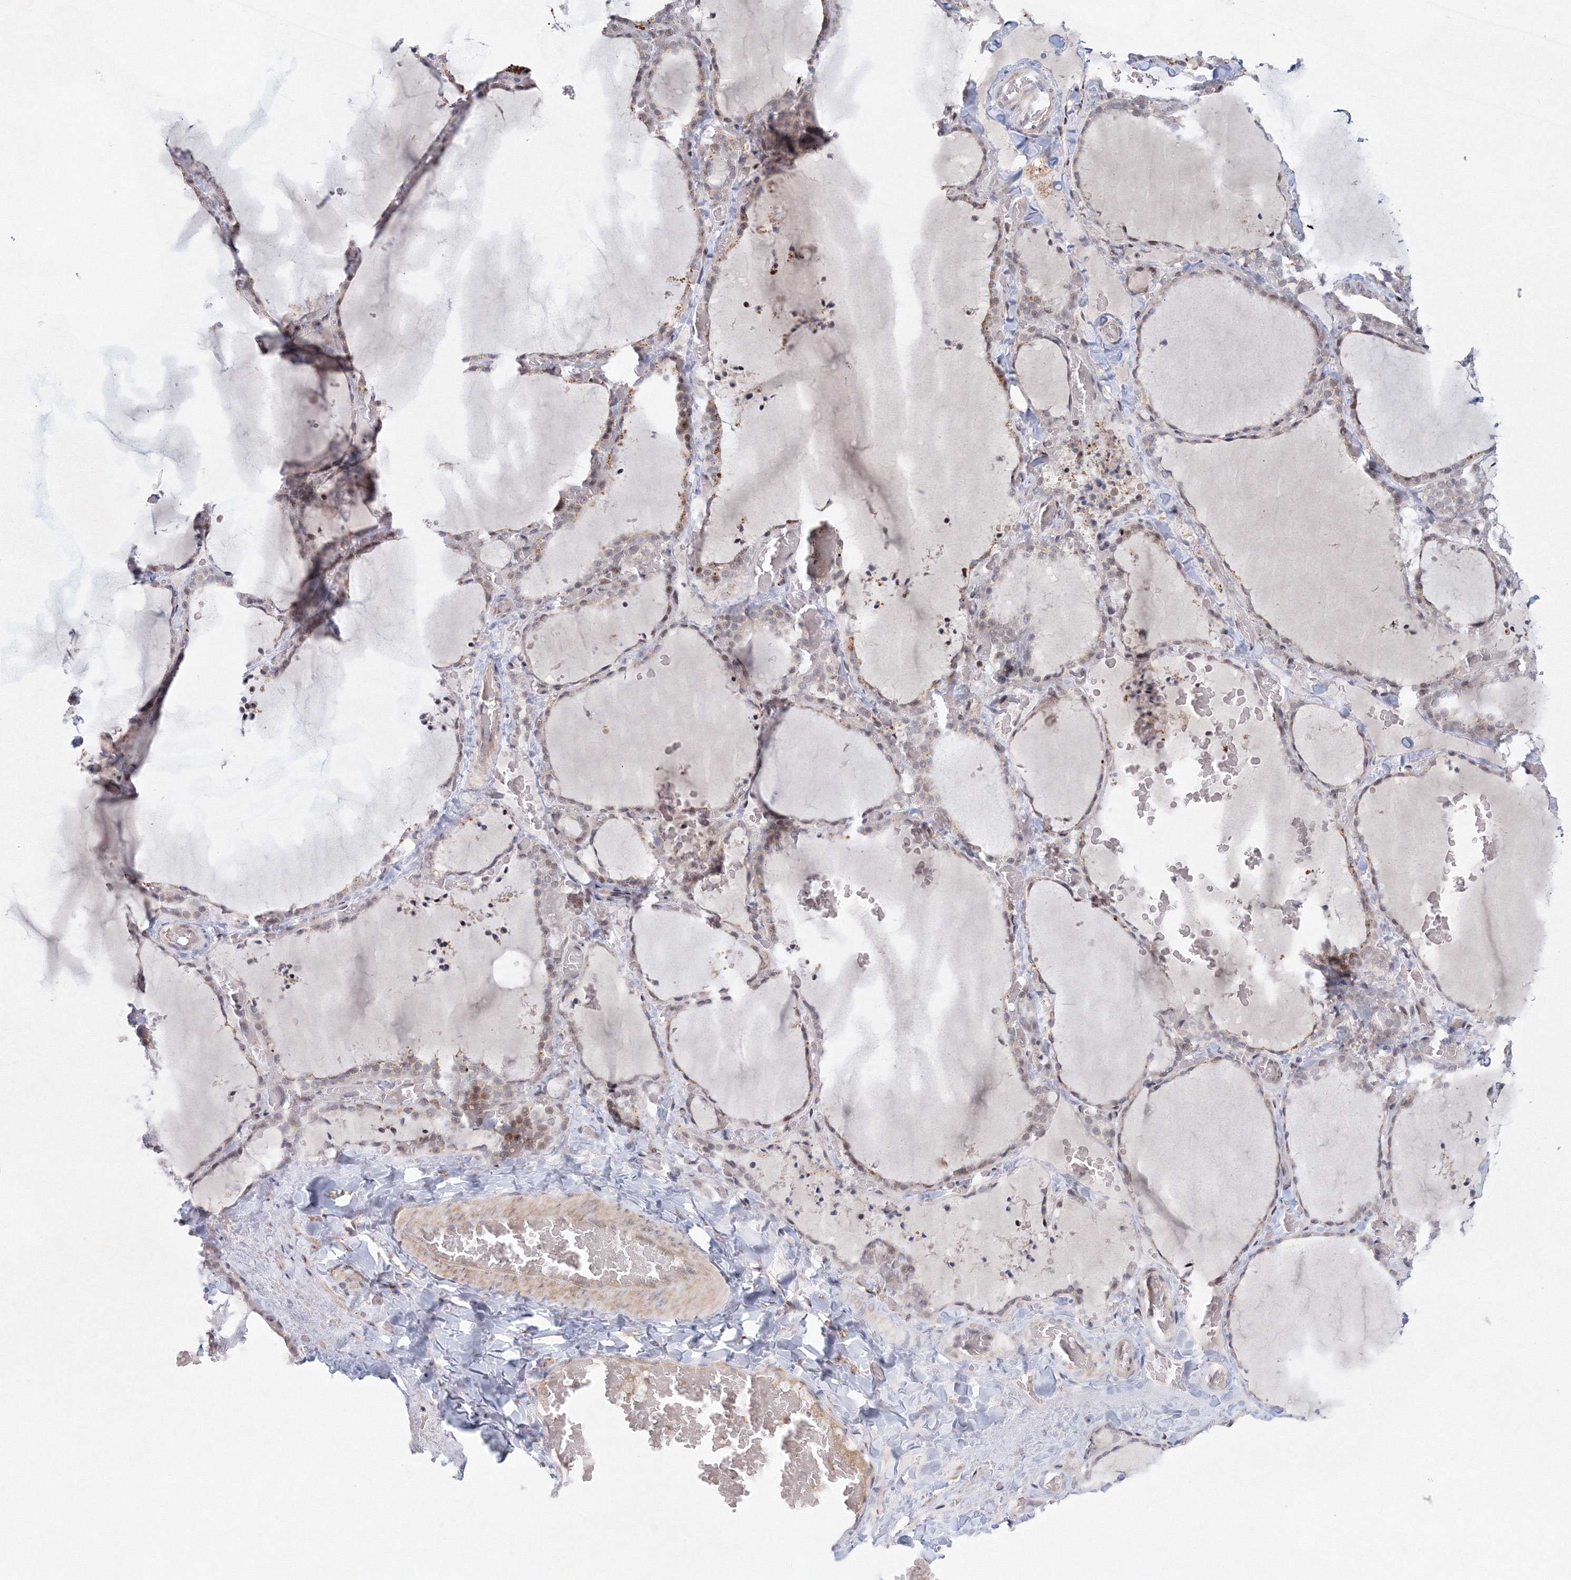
{"staining": {"intensity": "moderate", "quantity": "25%-75%", "location": "cytoplasmic/membranous,nuclear"}, "tissue": "thyroid gland", "cell_type": "Glandular cells", "image_type": "normal", "snomed": [{"axis": "morphology", "description": "Normal tissue, NOS"}, {"axis": "topography", "description": "Thyroid gland"}], "caption": "Immunohistochemistry (IHC) (DAB (3,3'-diaminobenzidine)) staining of benign human thyroid gland reveals moderate cytoplasmic/membranous,nuclear protein positivity in about 25%-75% of glandular cells.", "gene": "KIF4A", "patient": {"sex": "female", "age": 22}}